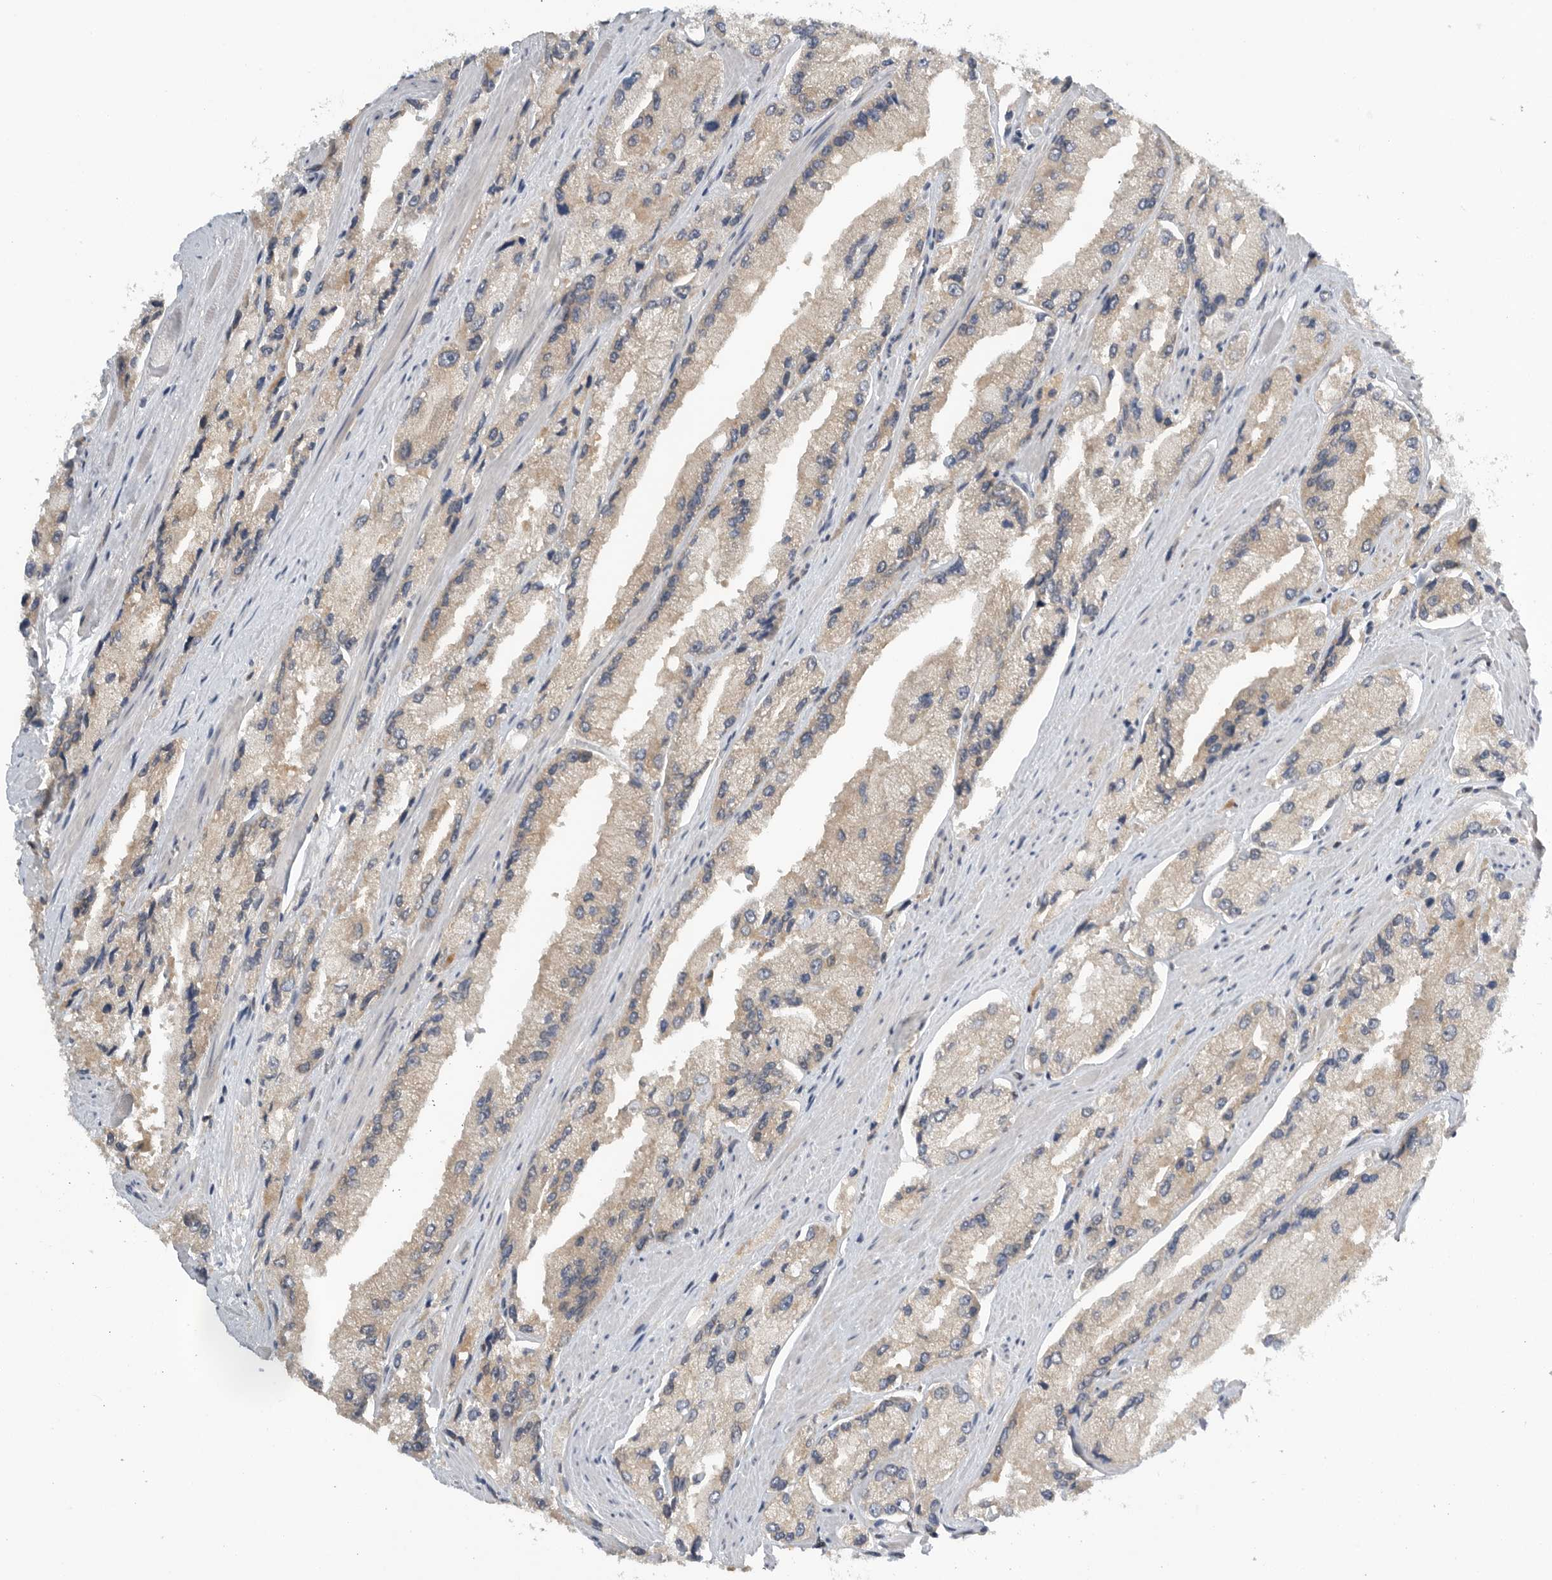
{"staining": {"intensity": "weak", "quantity": "25%-75%", "location": "cytoplasmic/membranous"}, "tissue": "prostate cancer", "cell_type": "Tumor cells", "image_type": "cancer", "snomed": [{"axis": "morphology", "description": "Adenocarcinoma, High grade"}, {"axis": "topography", "description": "Prostate"}], "caption": "Tumor cells reveal low levels of weak cytoplasmic/membranous staining in about 25%-75% of cells in human adenocarcinoma (high-grade) (prostate).", "gene": "AASDHPPT", "patient": {"sex": "male", "age": 58}}